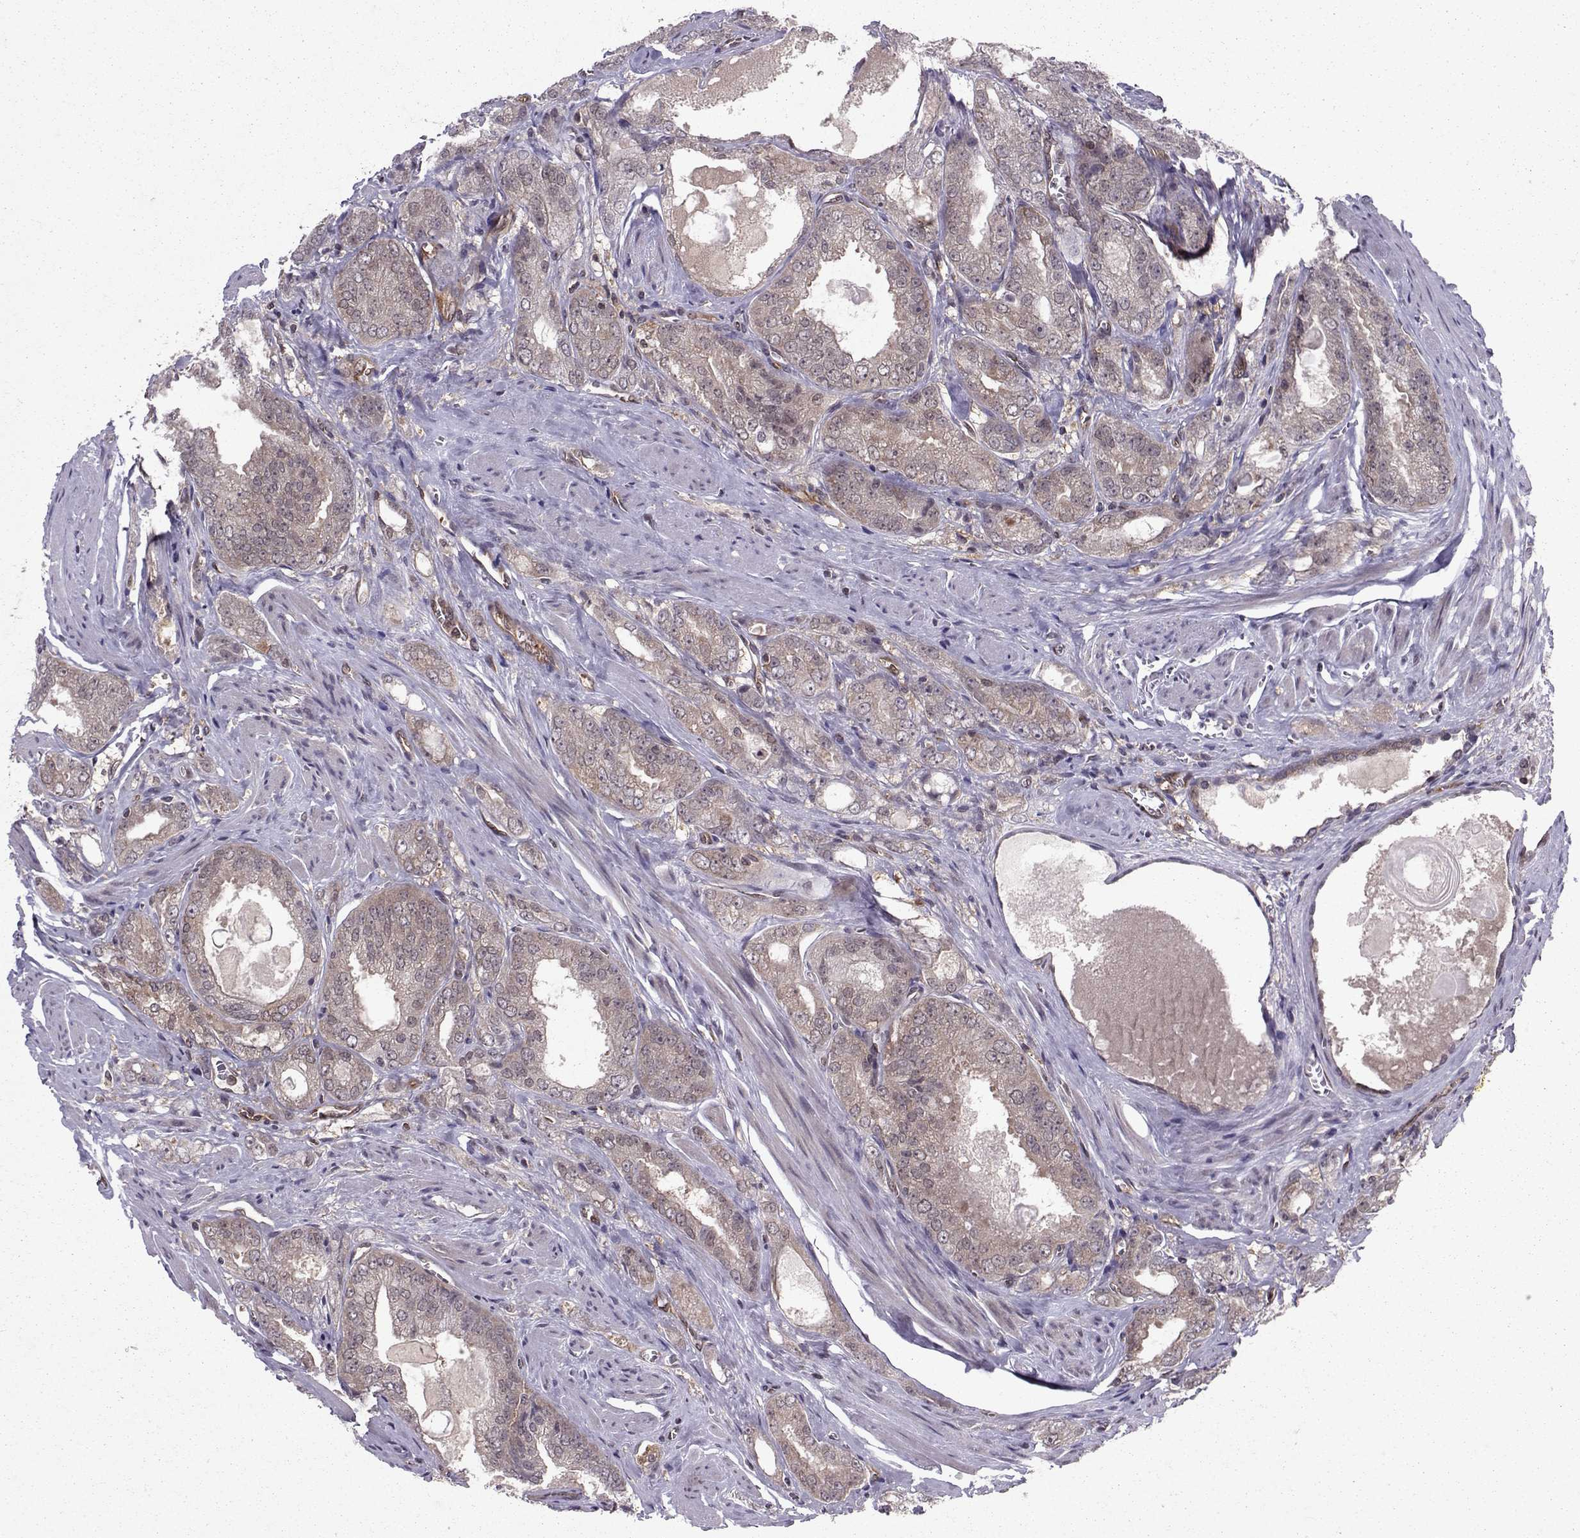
{"staining": {"intensity": "weak", "quantity": "<25%", "location": "cytoplasmic/membranous"}, "tissue": "prostate cancer", "cell_type": "Tumor cells", "image_type": "cancer", "snomed": [{"axis": "morphology", "description": "Adenocarcinoma, NOS"}, {"axis": "morphology", "description": "Adenocarcinoma, High grade"}, {"axis": "topography", "description": "Prostate"}], "caption": "Prostate cancer (adenocarcinoma) stained for a protein using immunohistochemistry (IHC) exhibits no positivity tumor cells.", "gene": "PPP2R2A", "patient": {"sex": "male", "age": 70}}